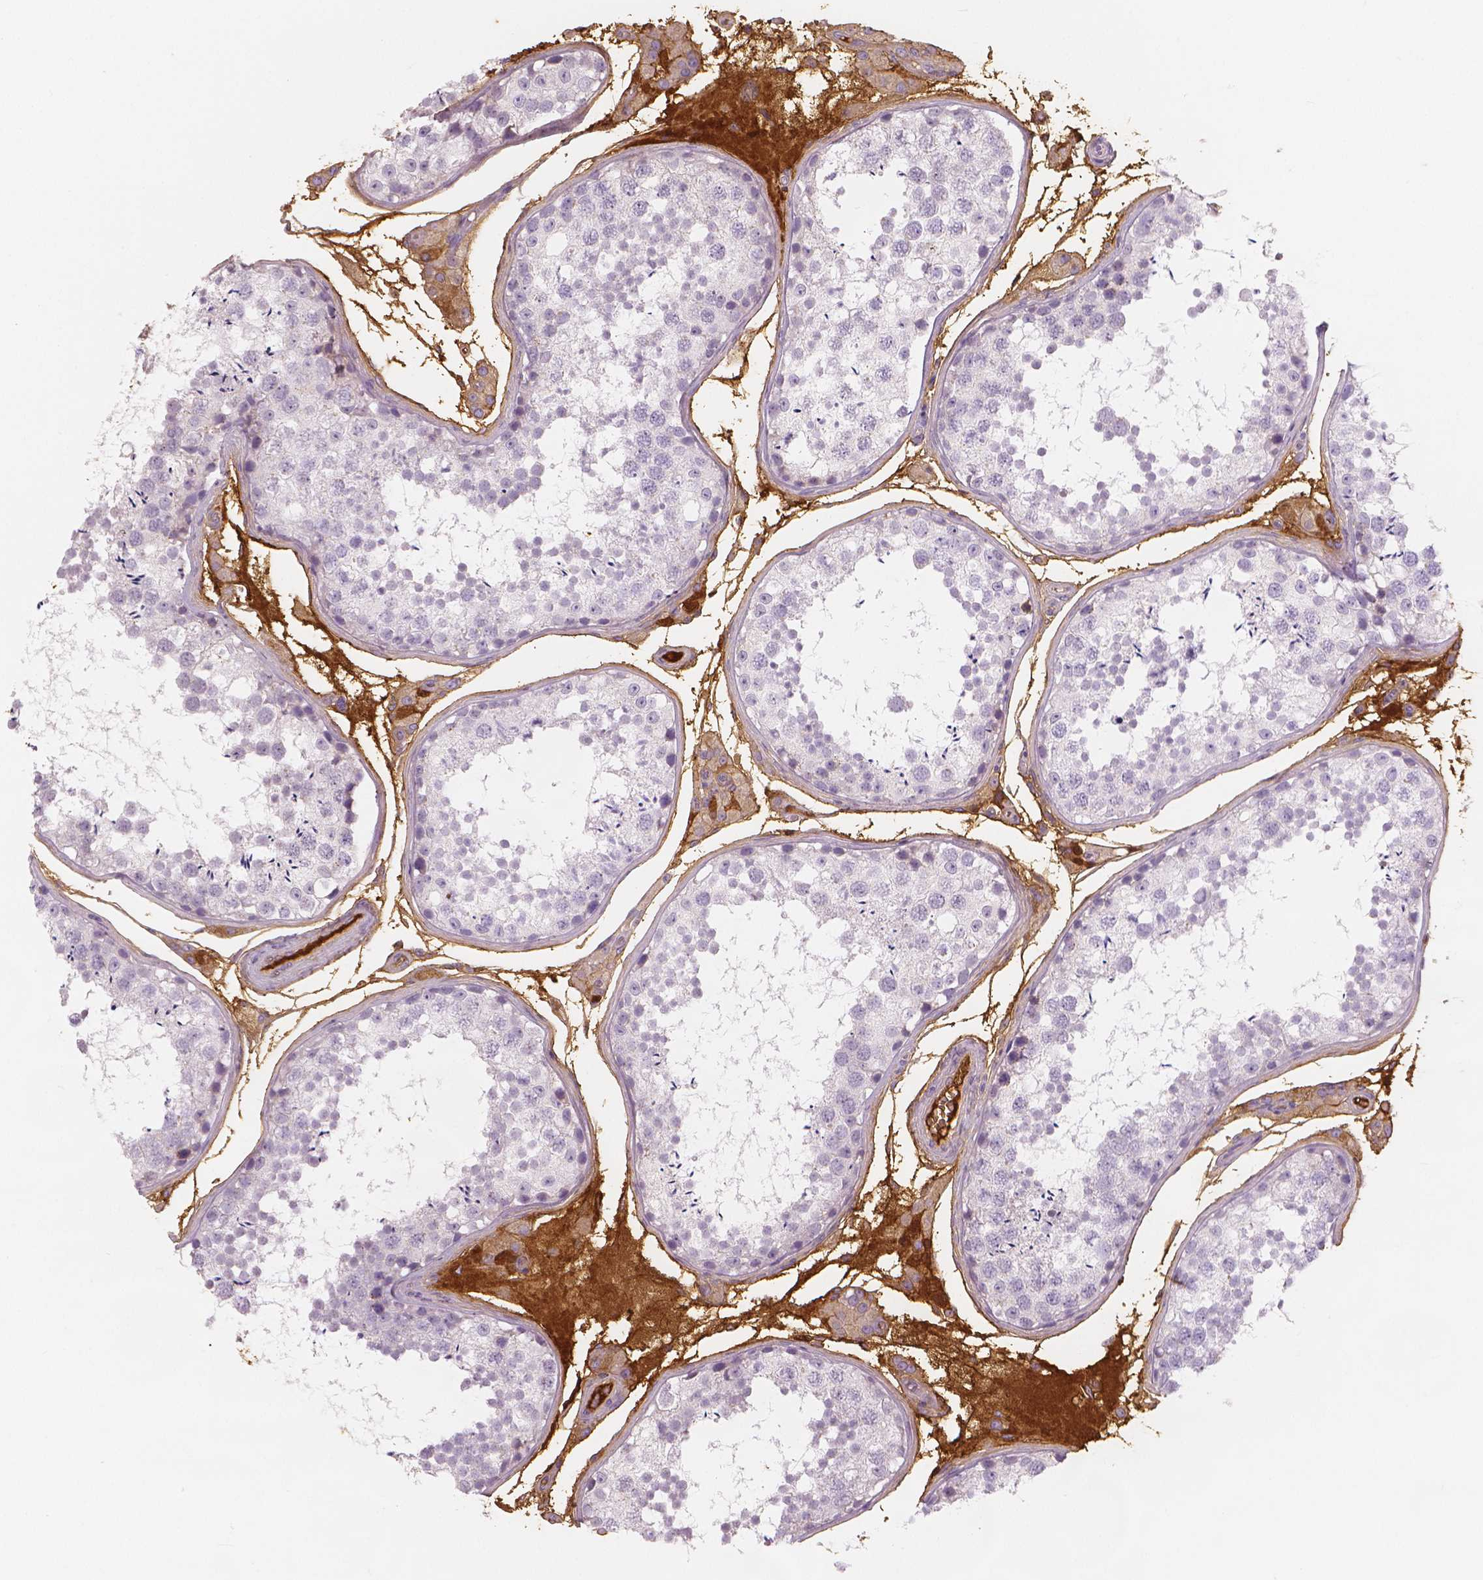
{"staining": {"intensity": "negative", "quantity": "none", "location": "none"}, "tissue": "testis", "cell_type": "Cells in seminiferous ducts", "image_type": "normal", "snomed": [{"axis": "morphology", "description": "Normal tissue, NOS"}, {"axis": "topography", "description": "Testis"}], "caption": "Immunohistochemical staining of benign human testis shows no significant staining in cells in seminiferous ducts. (DAB (3,3'-diaminobenzidine) immunohistochemistry (IHC) with hematoxylin counter stain).", "gene": "APOA4", "patient": {"sex": "male", "age": 29}}